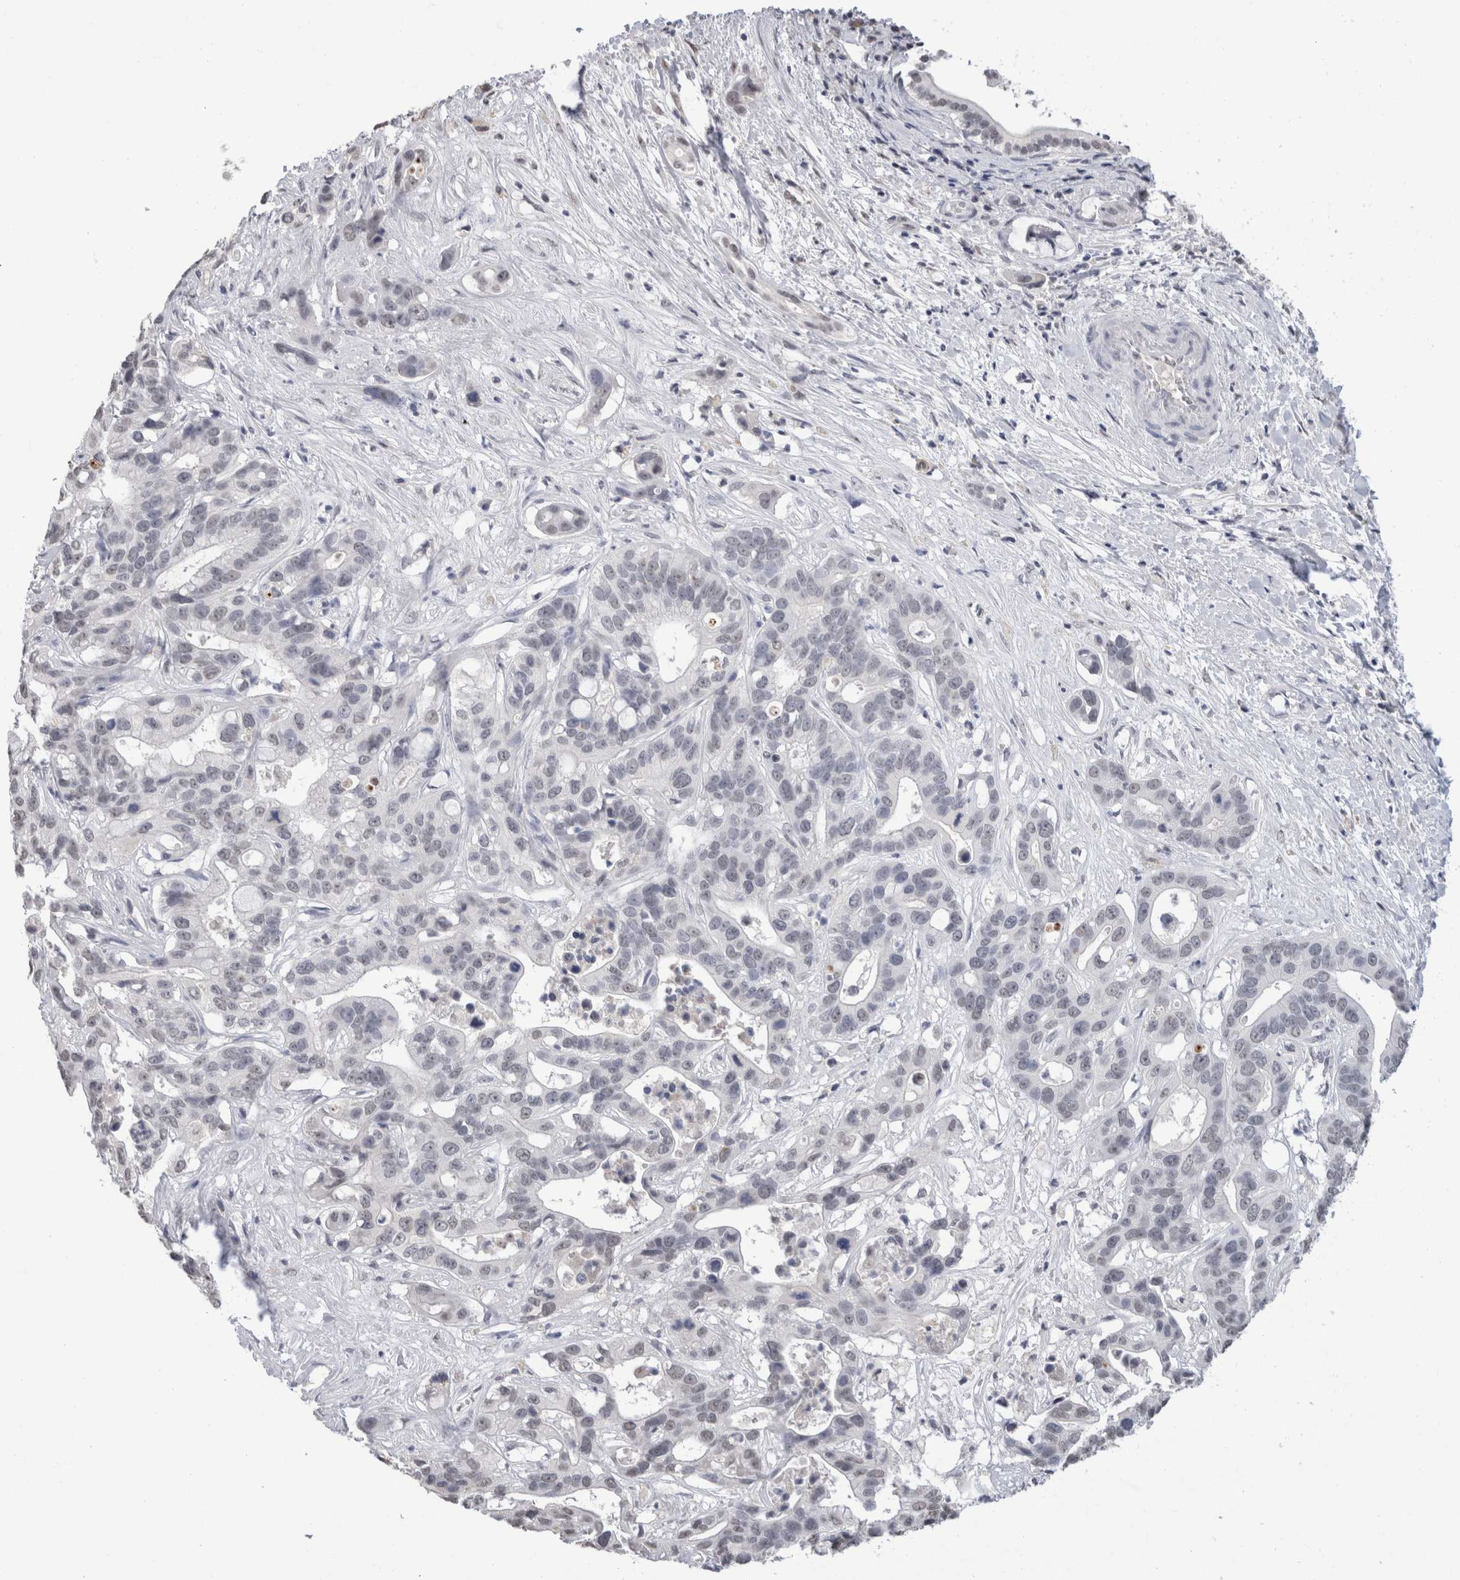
{"staining": {"intensity": "negative", "quantity": "none", "location": "none"}, "tissue": "liver cancer", "cell_type": "Tumor cells", "image_type": "cancer", "snomed": [{"axis": "morphology", "description": "Cholangiocarcinoma"}, {"axis": "topography", "description": "Liver"}], "caption": "This is an immunohistochemistry (IHC) photomicrograph of human liver cancer (cholangiocarcinoma). There is no expression in tumor cells.", "gene": "CADM3", "patient": {"sex": "female", "age": 65}}